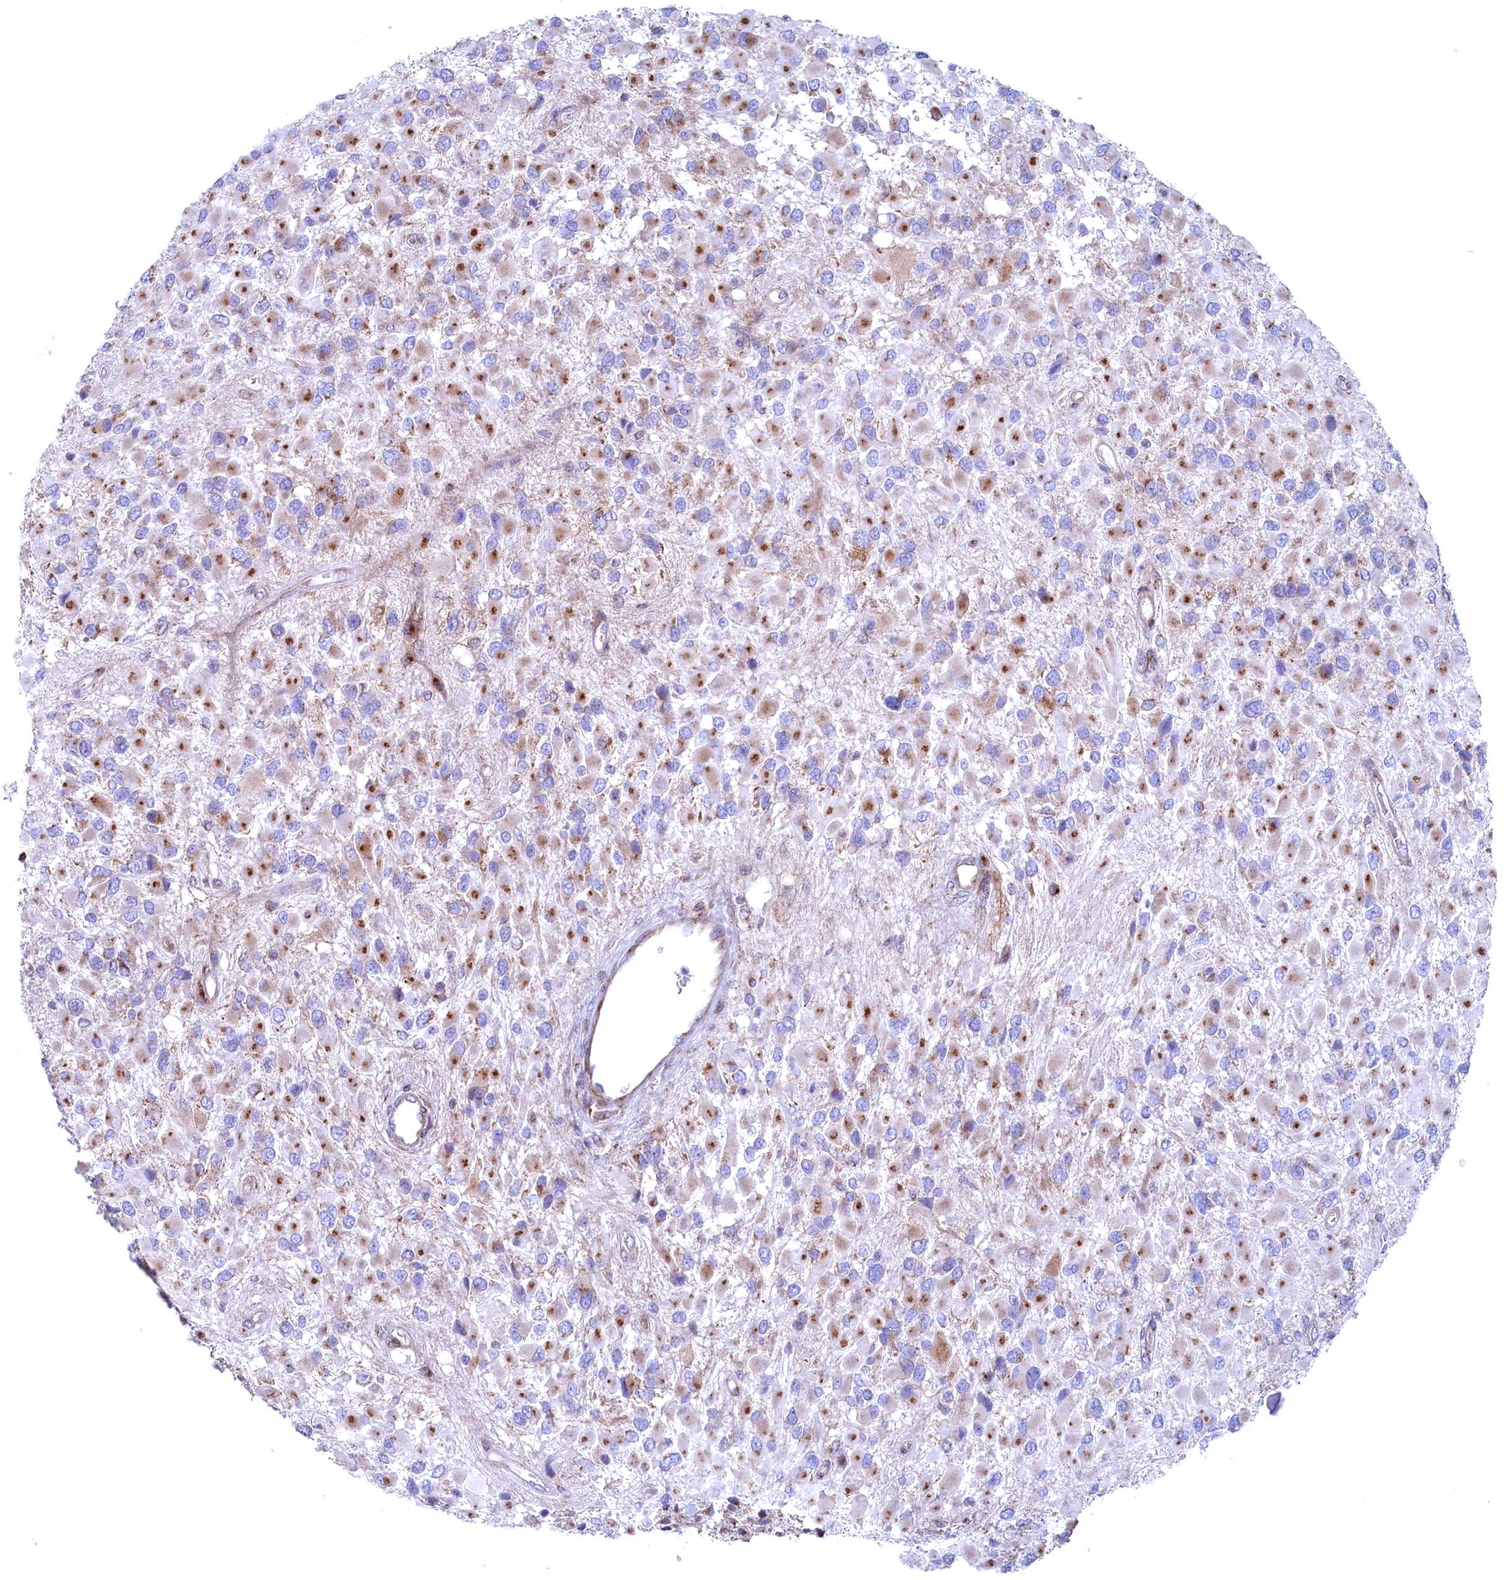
{"staining": {"intensity": "weak", "quantity": "25%-75%", "location": "cytoplasmic/membranous"}, "tissue": "glioma", "cell_type": "Tumor cells", "image_type": "cancer", "snomed": [{"axis": "morphology", "description": "Glioma, malignant, High grade"}, {"axis": "topography", "description": "Brain"}], "caption": "Human glioma stained for a protein (brown) shows weak cytoplasmic/membranous positive expression in about 25%-75% of tumor cells.", "gene": "MTFMT", "patient": {"sex": "male", "age": 53}}